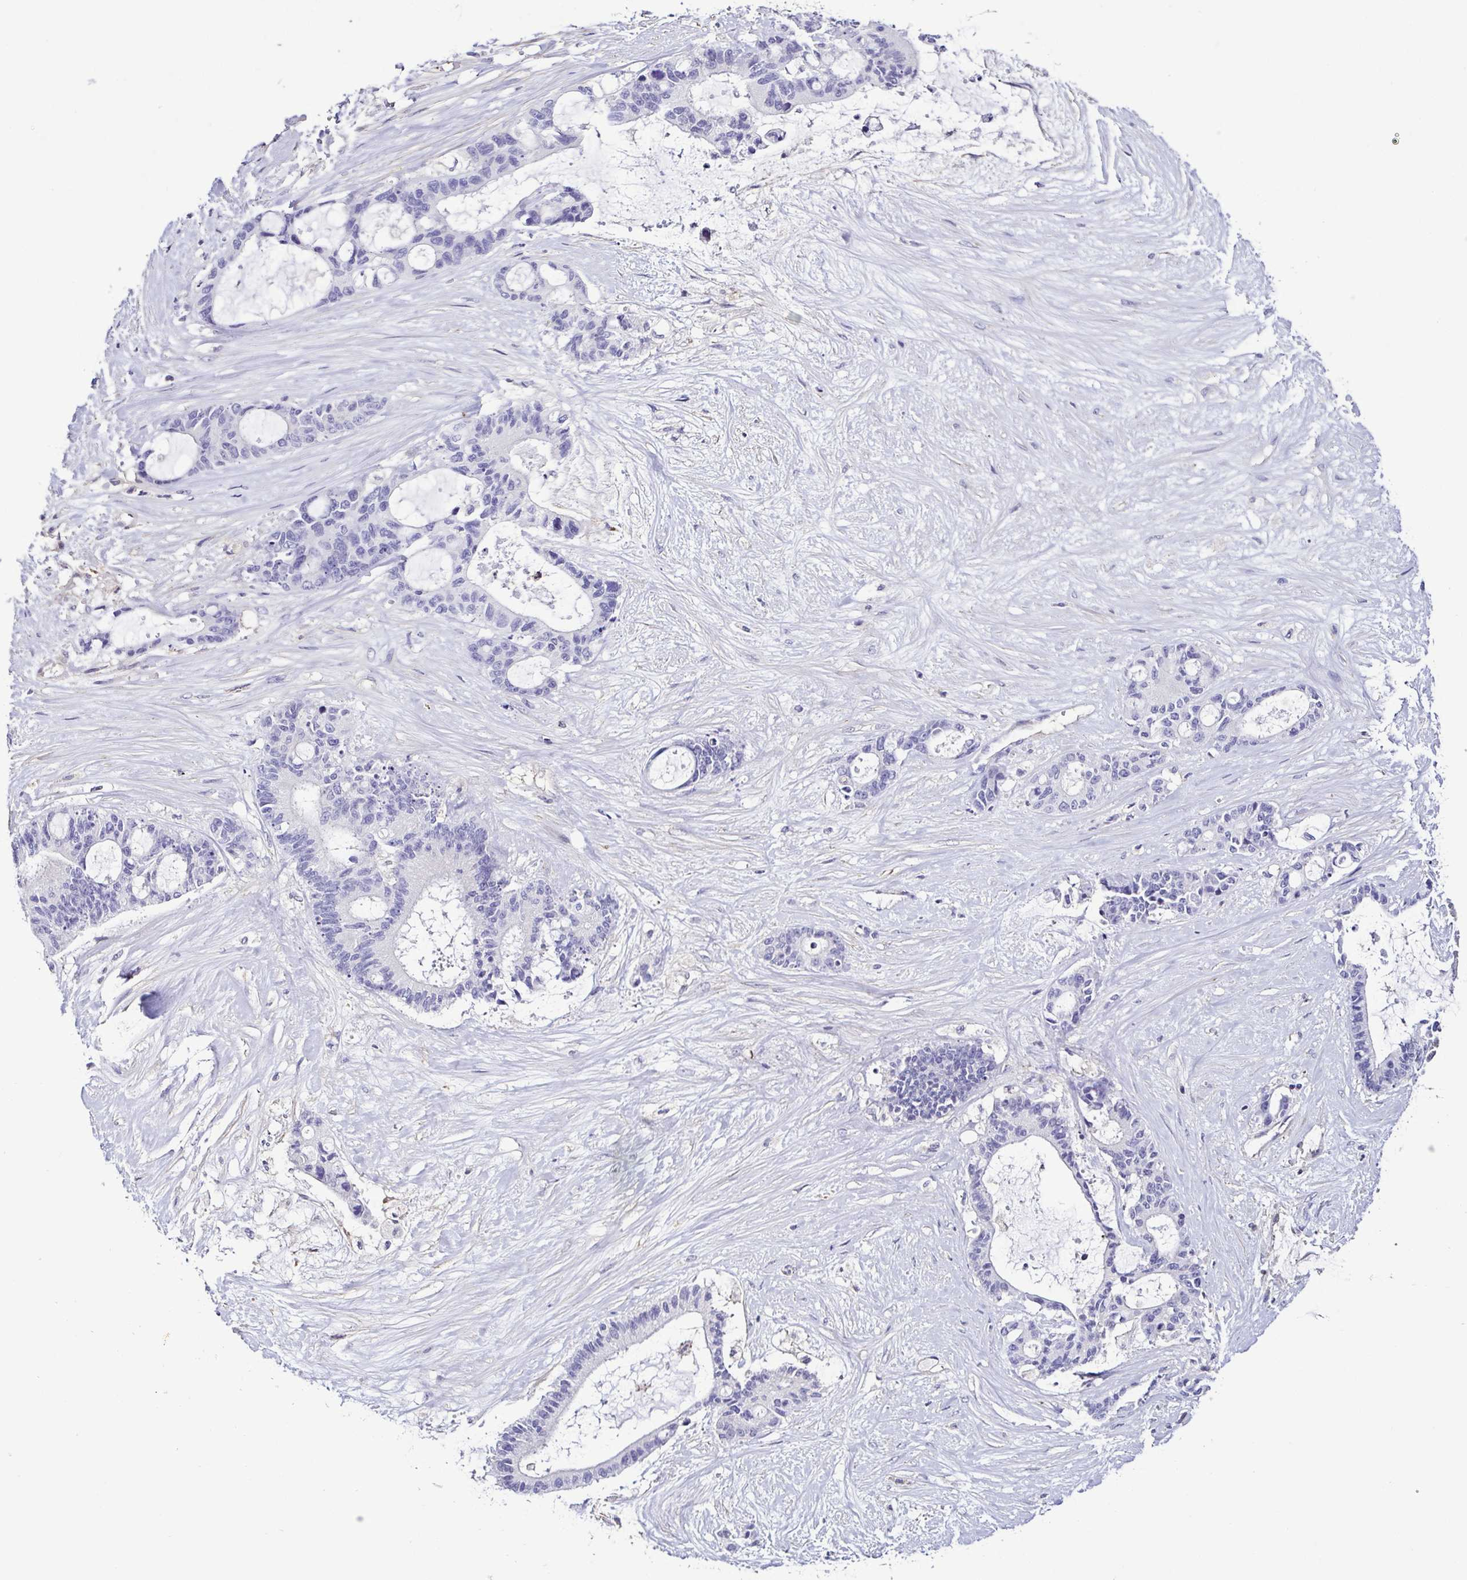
{"staining": {"intensity": "negative", "quantity": "none", "location": "none"}, "tissue": "liver cancer", "cell_type": "Tumor cells", "image_type": "cancer", "snomed": [{"axis": "morphology", "description": "Normal tissue, NOS"}, {"axis": "morphology", "description": "Cholangiocarcinoma"}, {"axis": "topography", "description": "Liver"}, {"axis": "topography", "description": "Peripheral nerve tissue"}], "caption": "IHC of cholangiocarcinoma (liver) reveals no expression in tumor cells.", "gene": "TNNT2", "patient": {"sex": "female", "age": 73}}